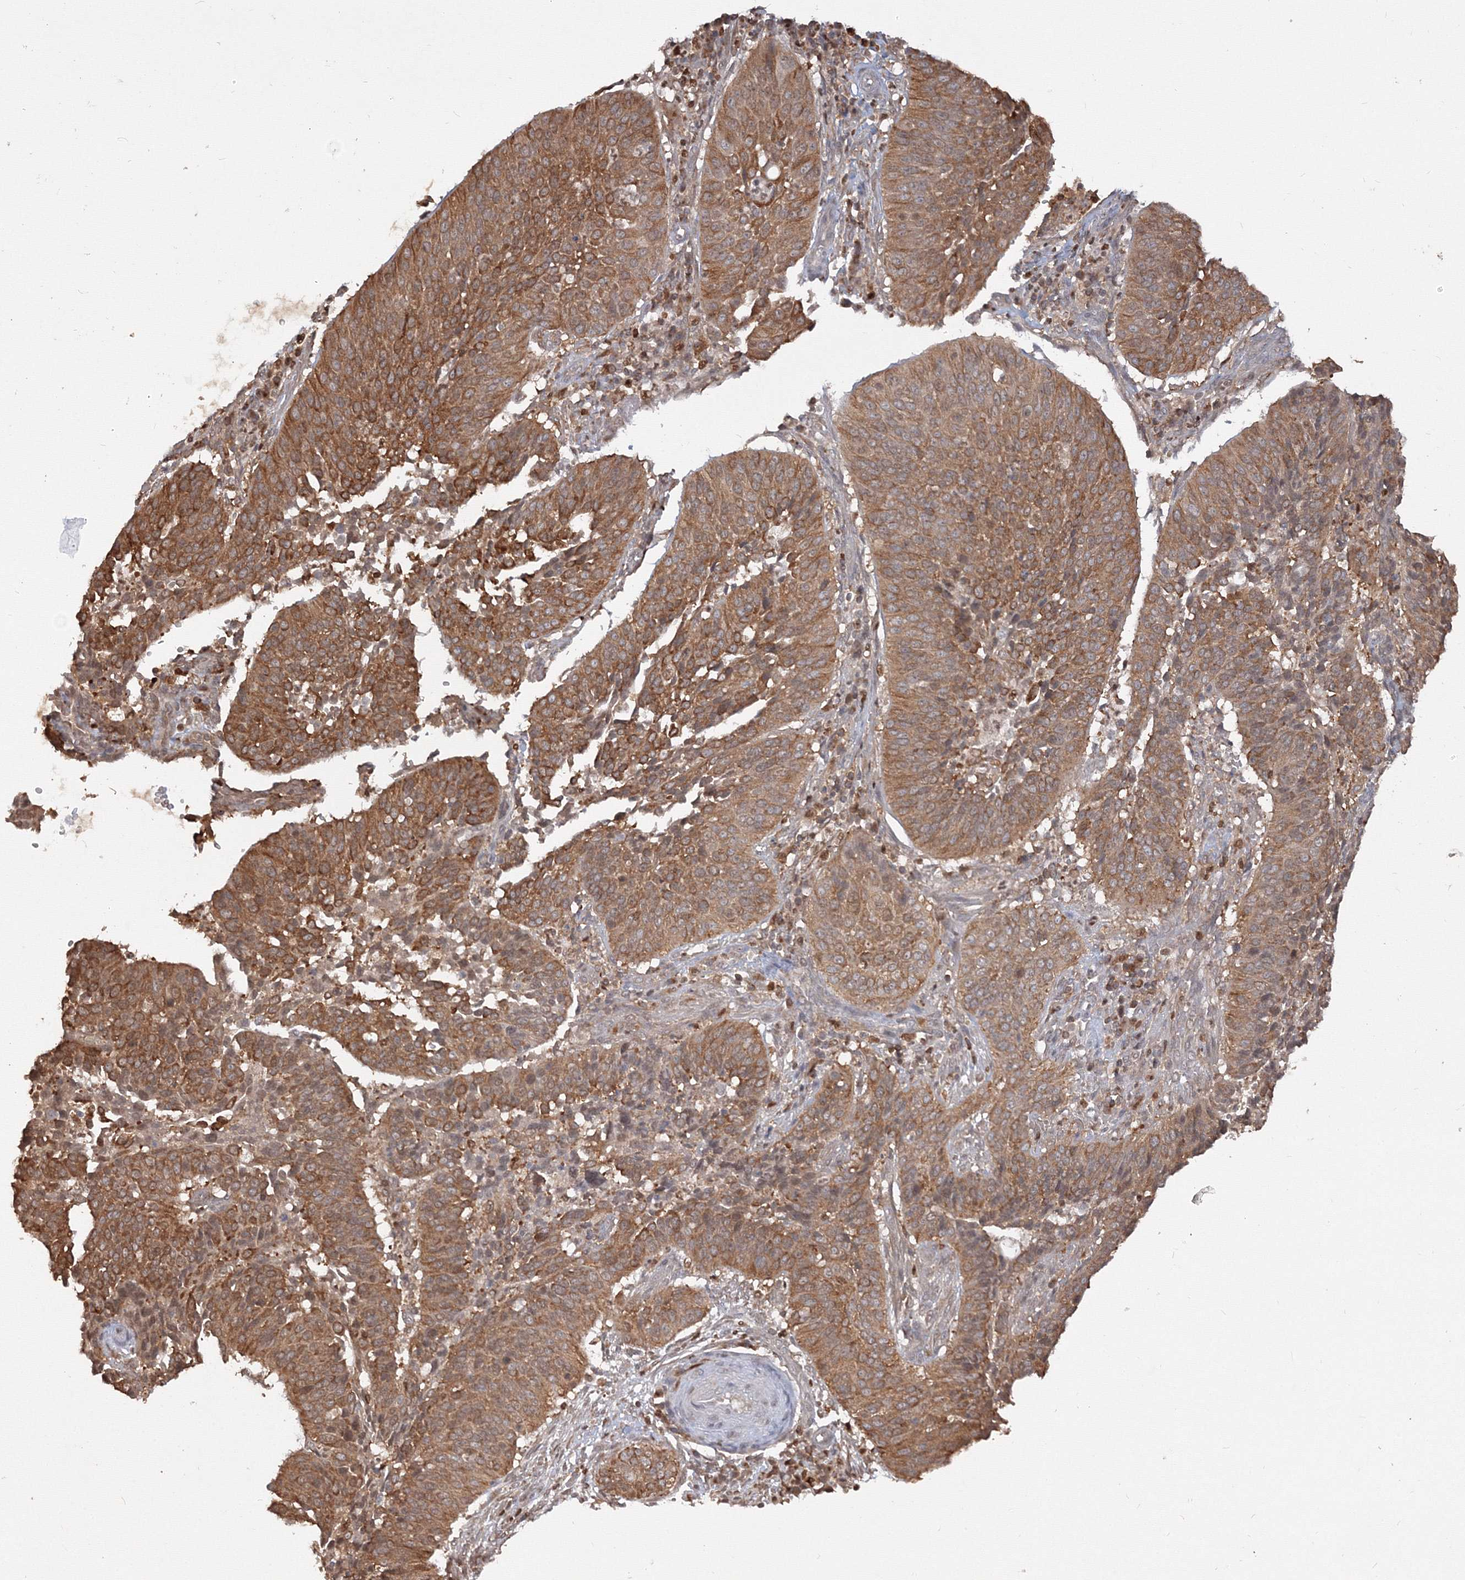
{"staining": {"intensity": "moderate", "quantity": ">75%", "location": "cytoplasmic/membranous"}, "tissue": "cervical cancer", "cell_type": "Tumor cells", "image_type": "cancer", "snomed": [{"axis": "morphology", "description": "Normal tissue, NOS"}, {"axis": "morphology", "description": "Squamous cell carcinoma, NOS"}, {"axis": "topography", "description": "Cervix"}], "caption": "Immunohistochemistry micrograph of human cervical cancer stained for a protein (brown), which shows medium levels of moderate cytoplasmic/membranous staining in about >75% of tumor cells.", "gene": "TMEM50B", "patient": {"sex": "female", "age": 39}}